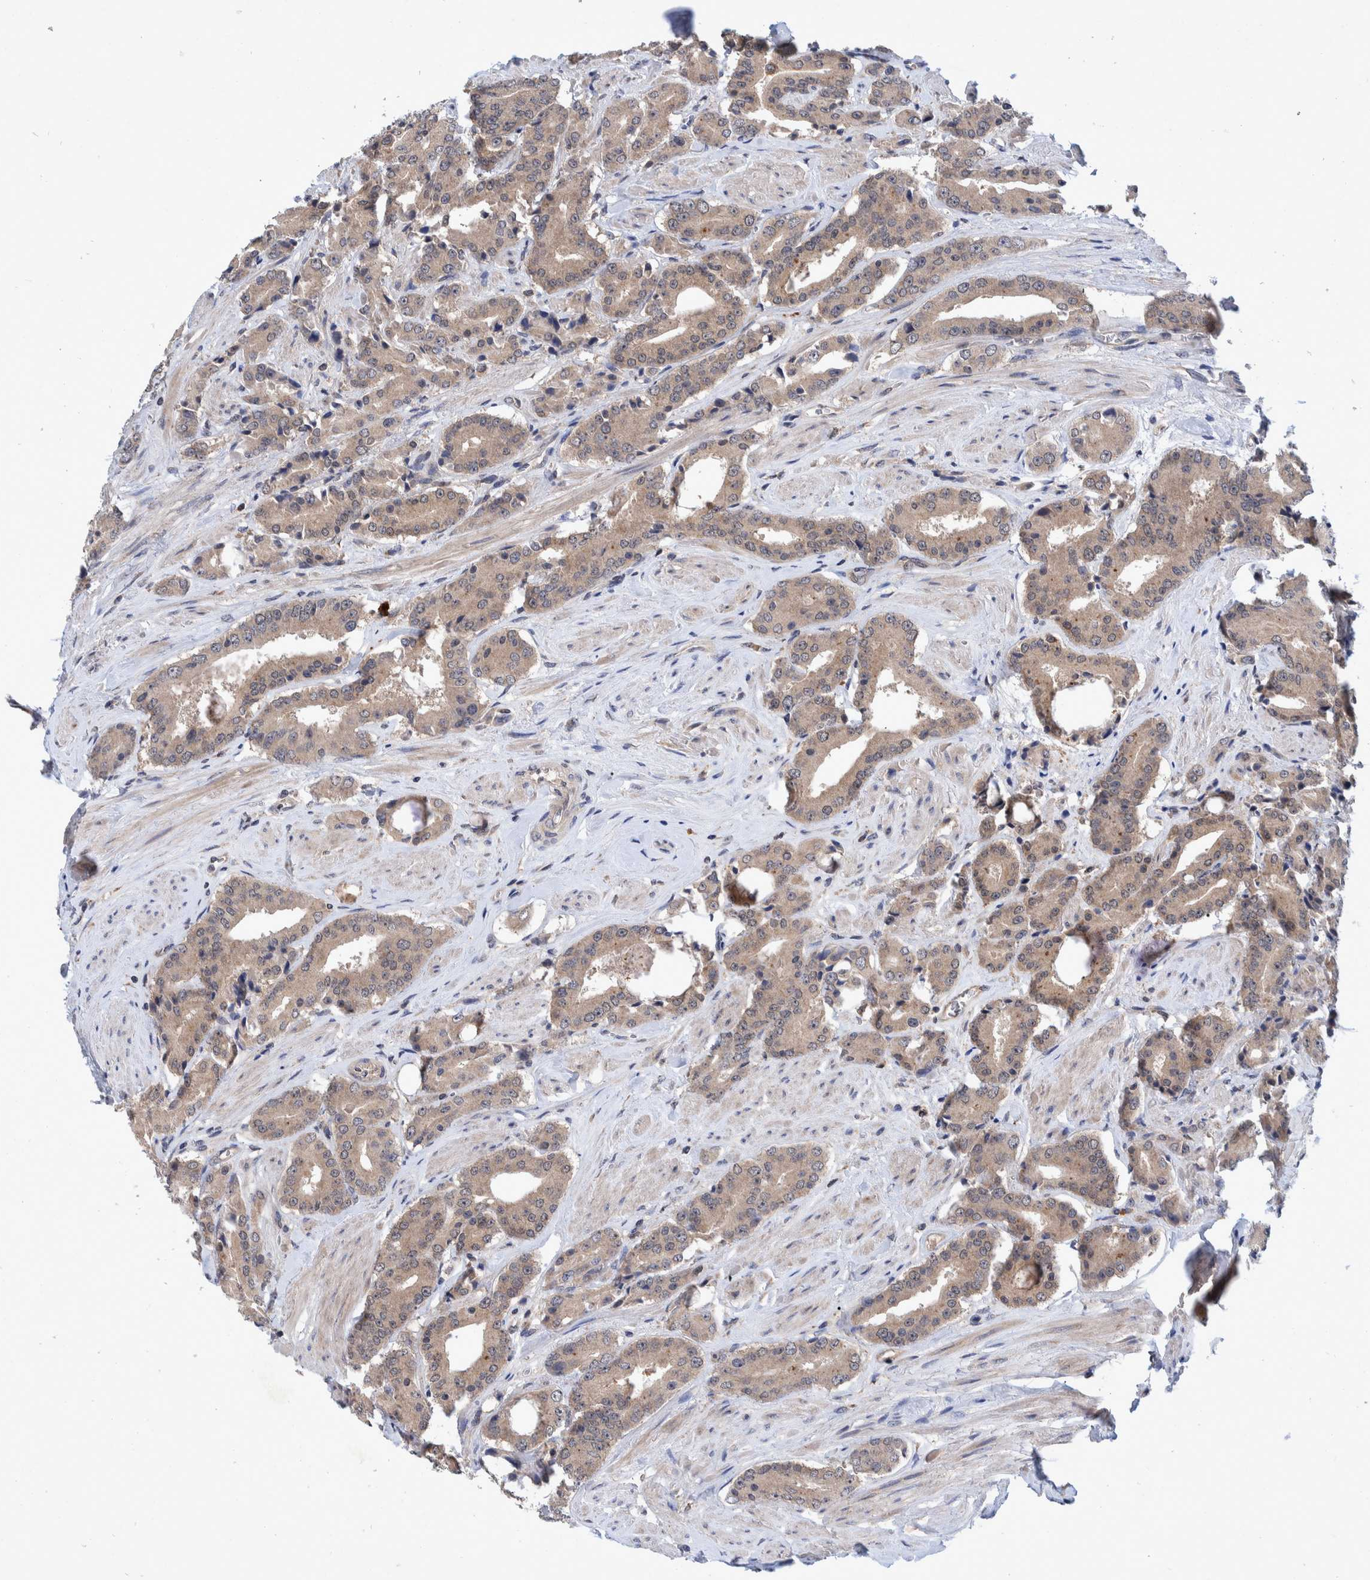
{"staining": {"intensity": "weak", "quantity": ">75%", "location": "cytoplasmic/membranous,nuclear"}, "tissue": "prostate cancer", "cell_type": "Tumor cells", "image_type": "cancer", "snomed": [{"axis": "morphology", "description": "Adenocarcinoma, High grade"}, {"axis": "topography", "description": "Prostate"}], "caption": "This photomicrograph reveals prostate cancer stained with immunohistochemistry to label a protein in brown. The cytoplasmic/membranous and nuclear of tumor cells show weak positivity for the protein. Nuclei are counter-stained blue.", "gene": "PLPBP", "patient": {"sex": "male", "age": 71}}